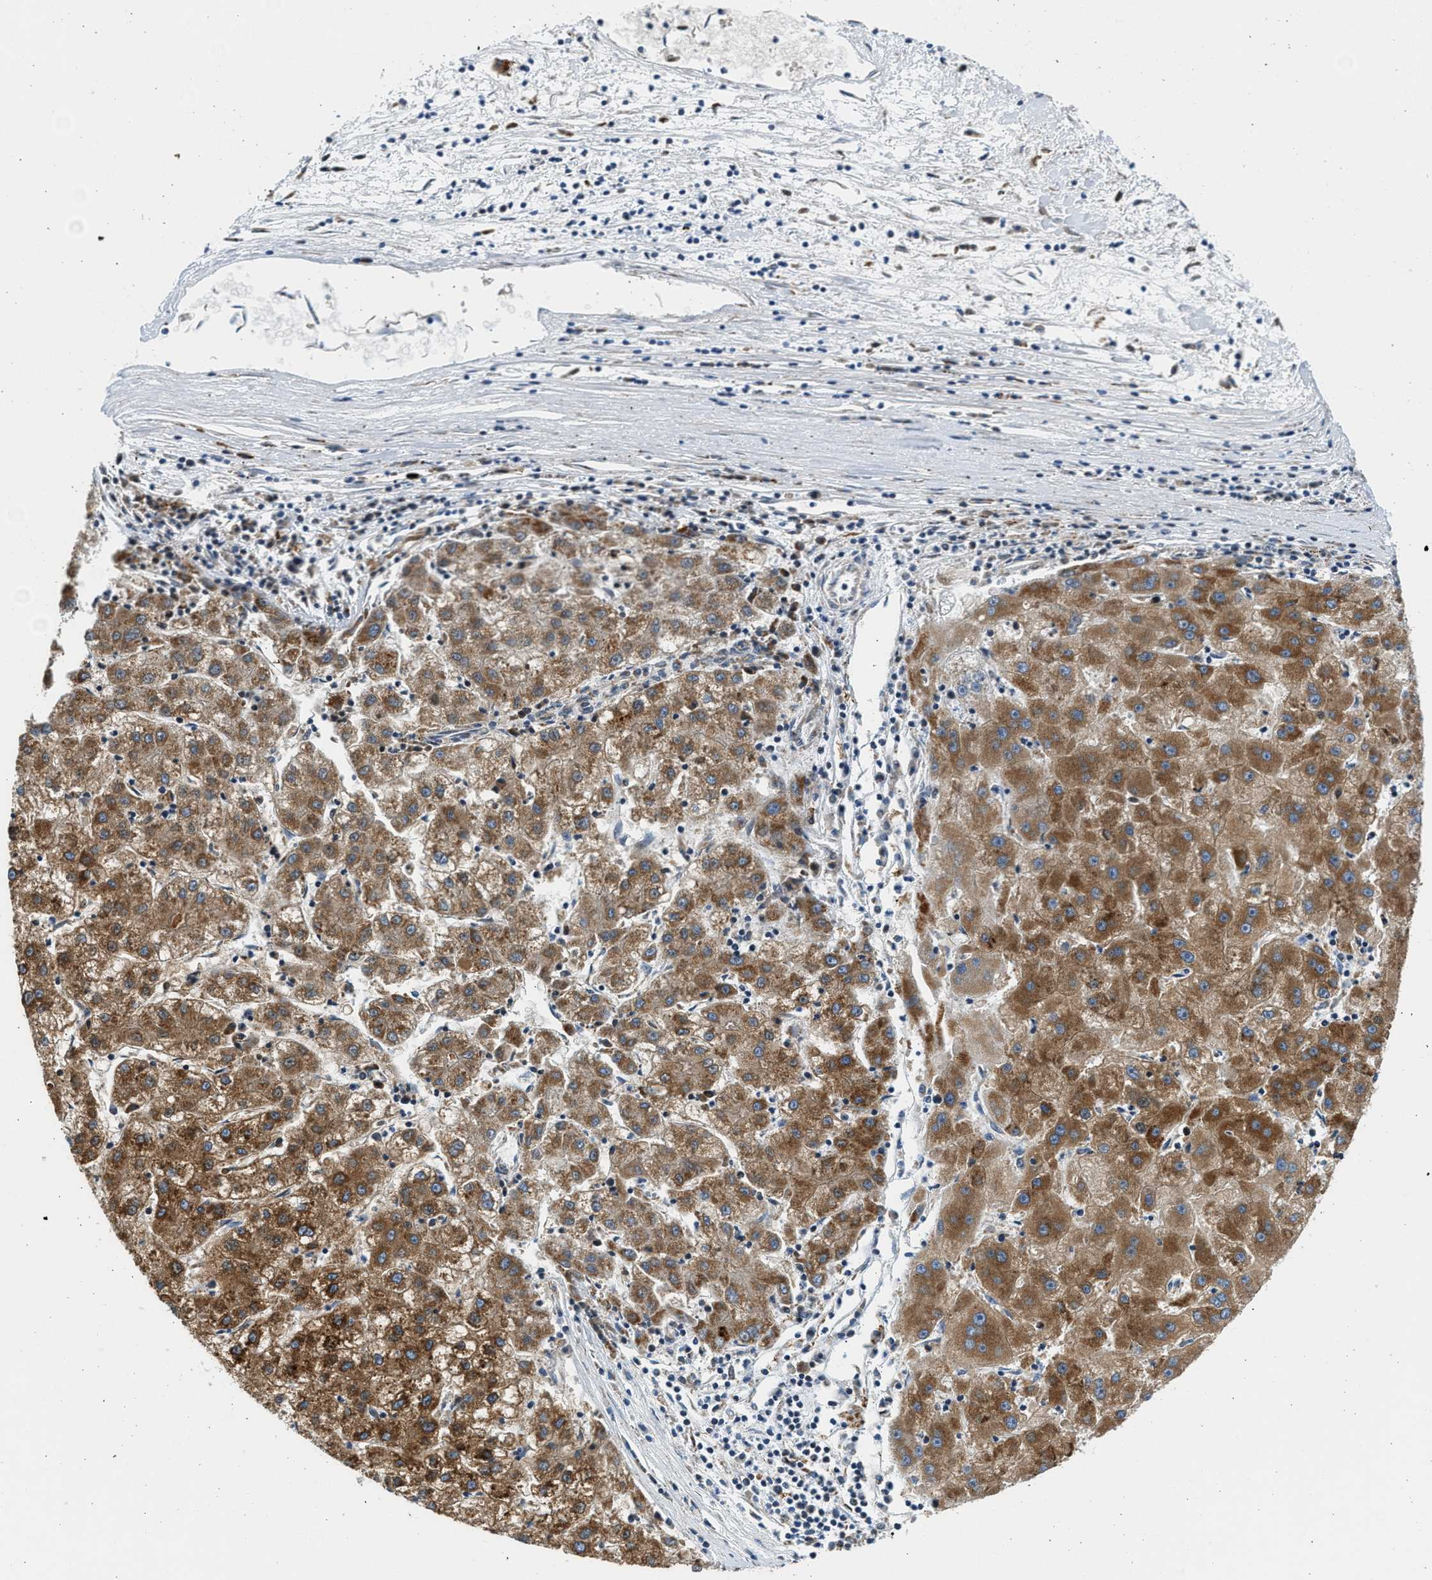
{"staining": {"intensity": "strong", "quantity": ">75%", "location": "cytoplasmic/membranous"}, "tissue": "liver cancer", "cell_type": "Tumor cells", "image_type": "cancer", "snomed": [{"axis": "morphology", "description": "Carcinoma, Hepatocellular, NOS"}, {"axis": "topography", "description": "Liver"}], "caption": "Human liver cancer stained for a protein (brown) shows strong cytoplasmic/membranous positive staining in about >75% of tumor cells.", "gene": "KCNMB3", "patient": {"sex": "male", "age": 72}}